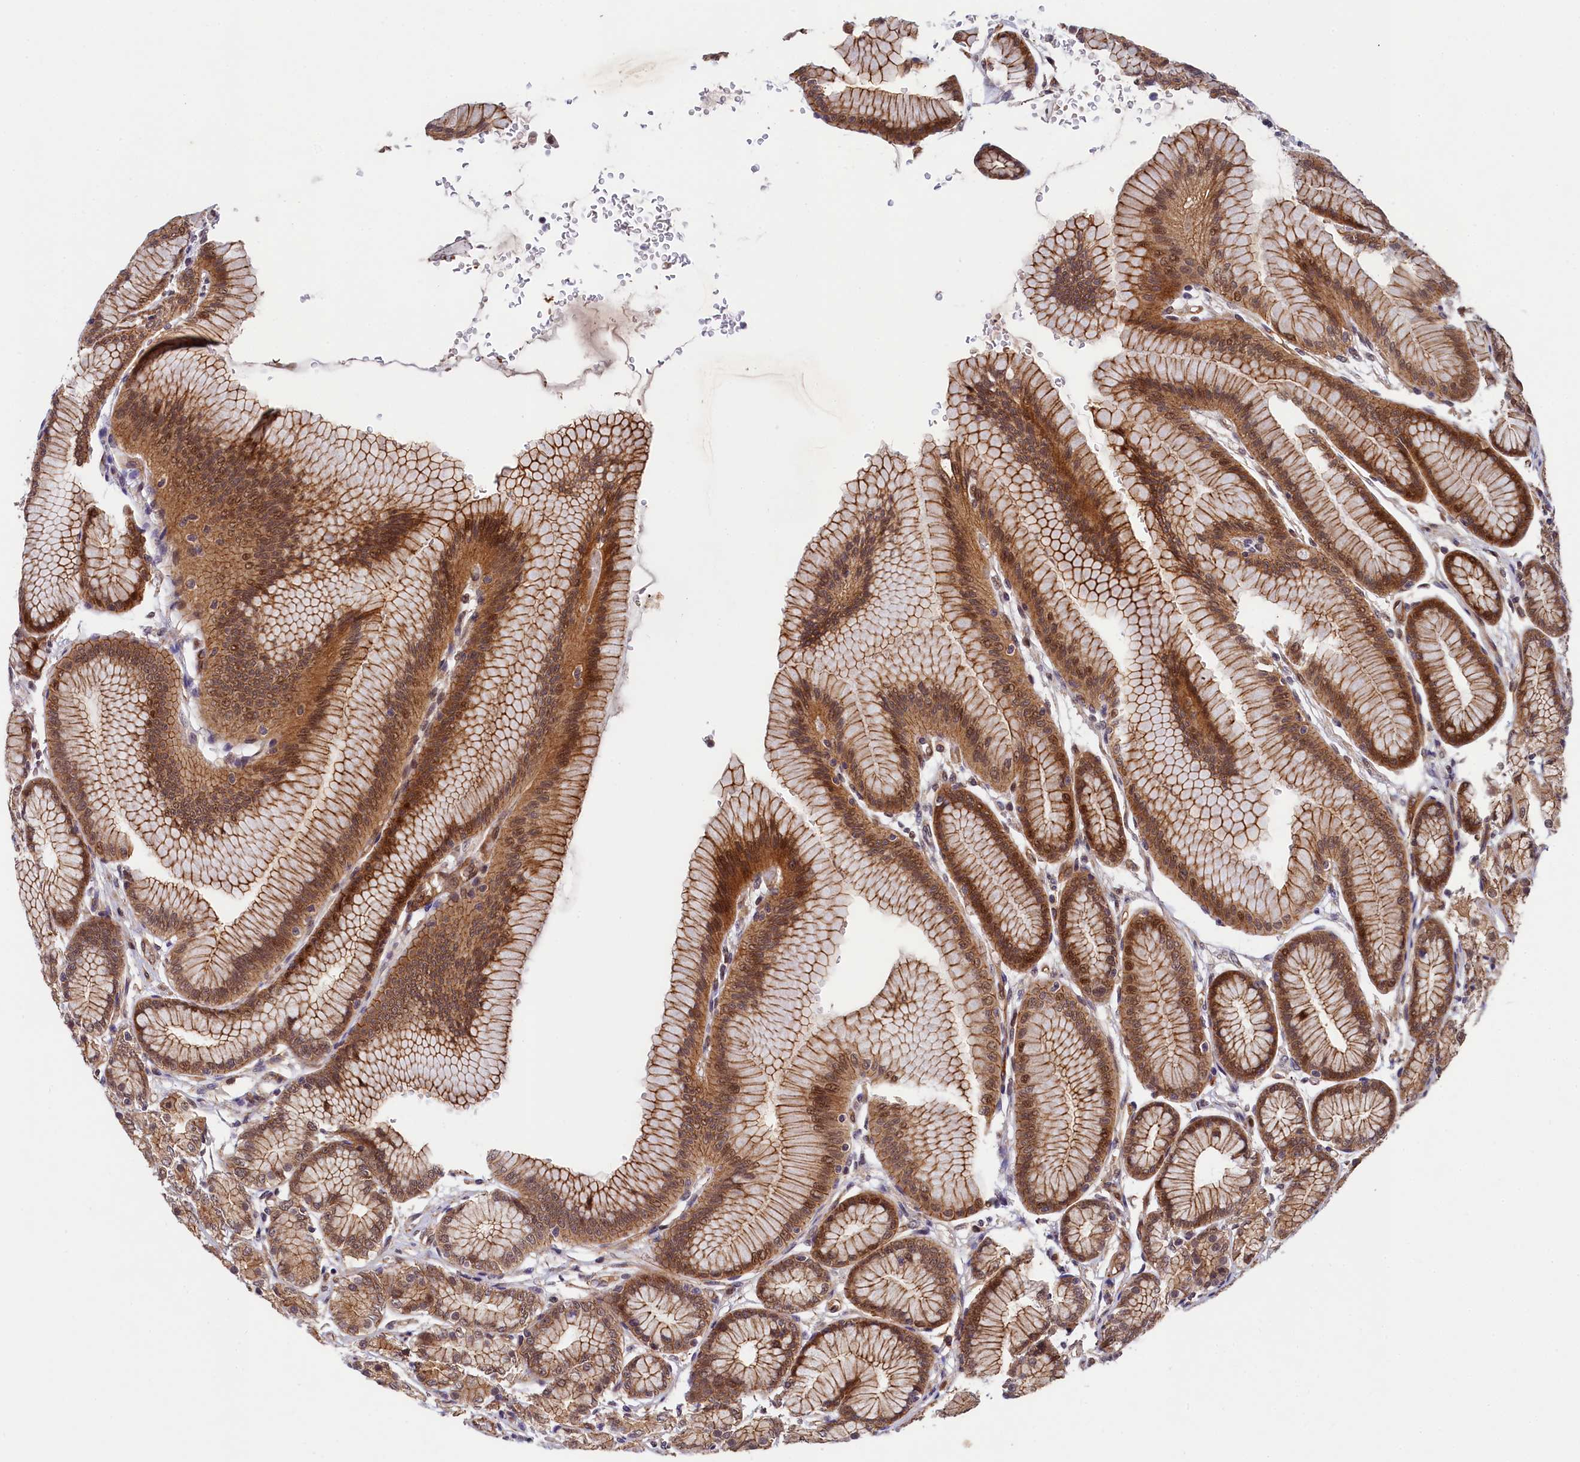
{"staining": {"intensity": "strong", "quantity": ">75%", "location": "cytoplasmic/membranous,nuclear"}, "tissue": "stomach", "cell_type": "Glandular cells", "image_type": "normal", "snomed": [{"axis": "morphology", "description": "Normal tissue, NOS"}, {"axis": "morphology", "description": "Adenocarcinoma, NOS"}, {"axis": "morphology", "description": "Adenocarcinoma, High grade"}, {"axis": "topography", "description": "Stomach, upper"}, {"axis": "topography", "description": "Stomach"}], "caption": "Unremarkable stomach shows strong cytoplasmic/membranous,nuclear staining in about >75% of glandular cells Using DAB (3,3'-diaminobenzidine) (brown) and hematoxylin (blue) stains, captured at high magnification using brightfield microscopy..", "gene": "ARL14EP", "patient": {"sex": "female", "age": 65}}